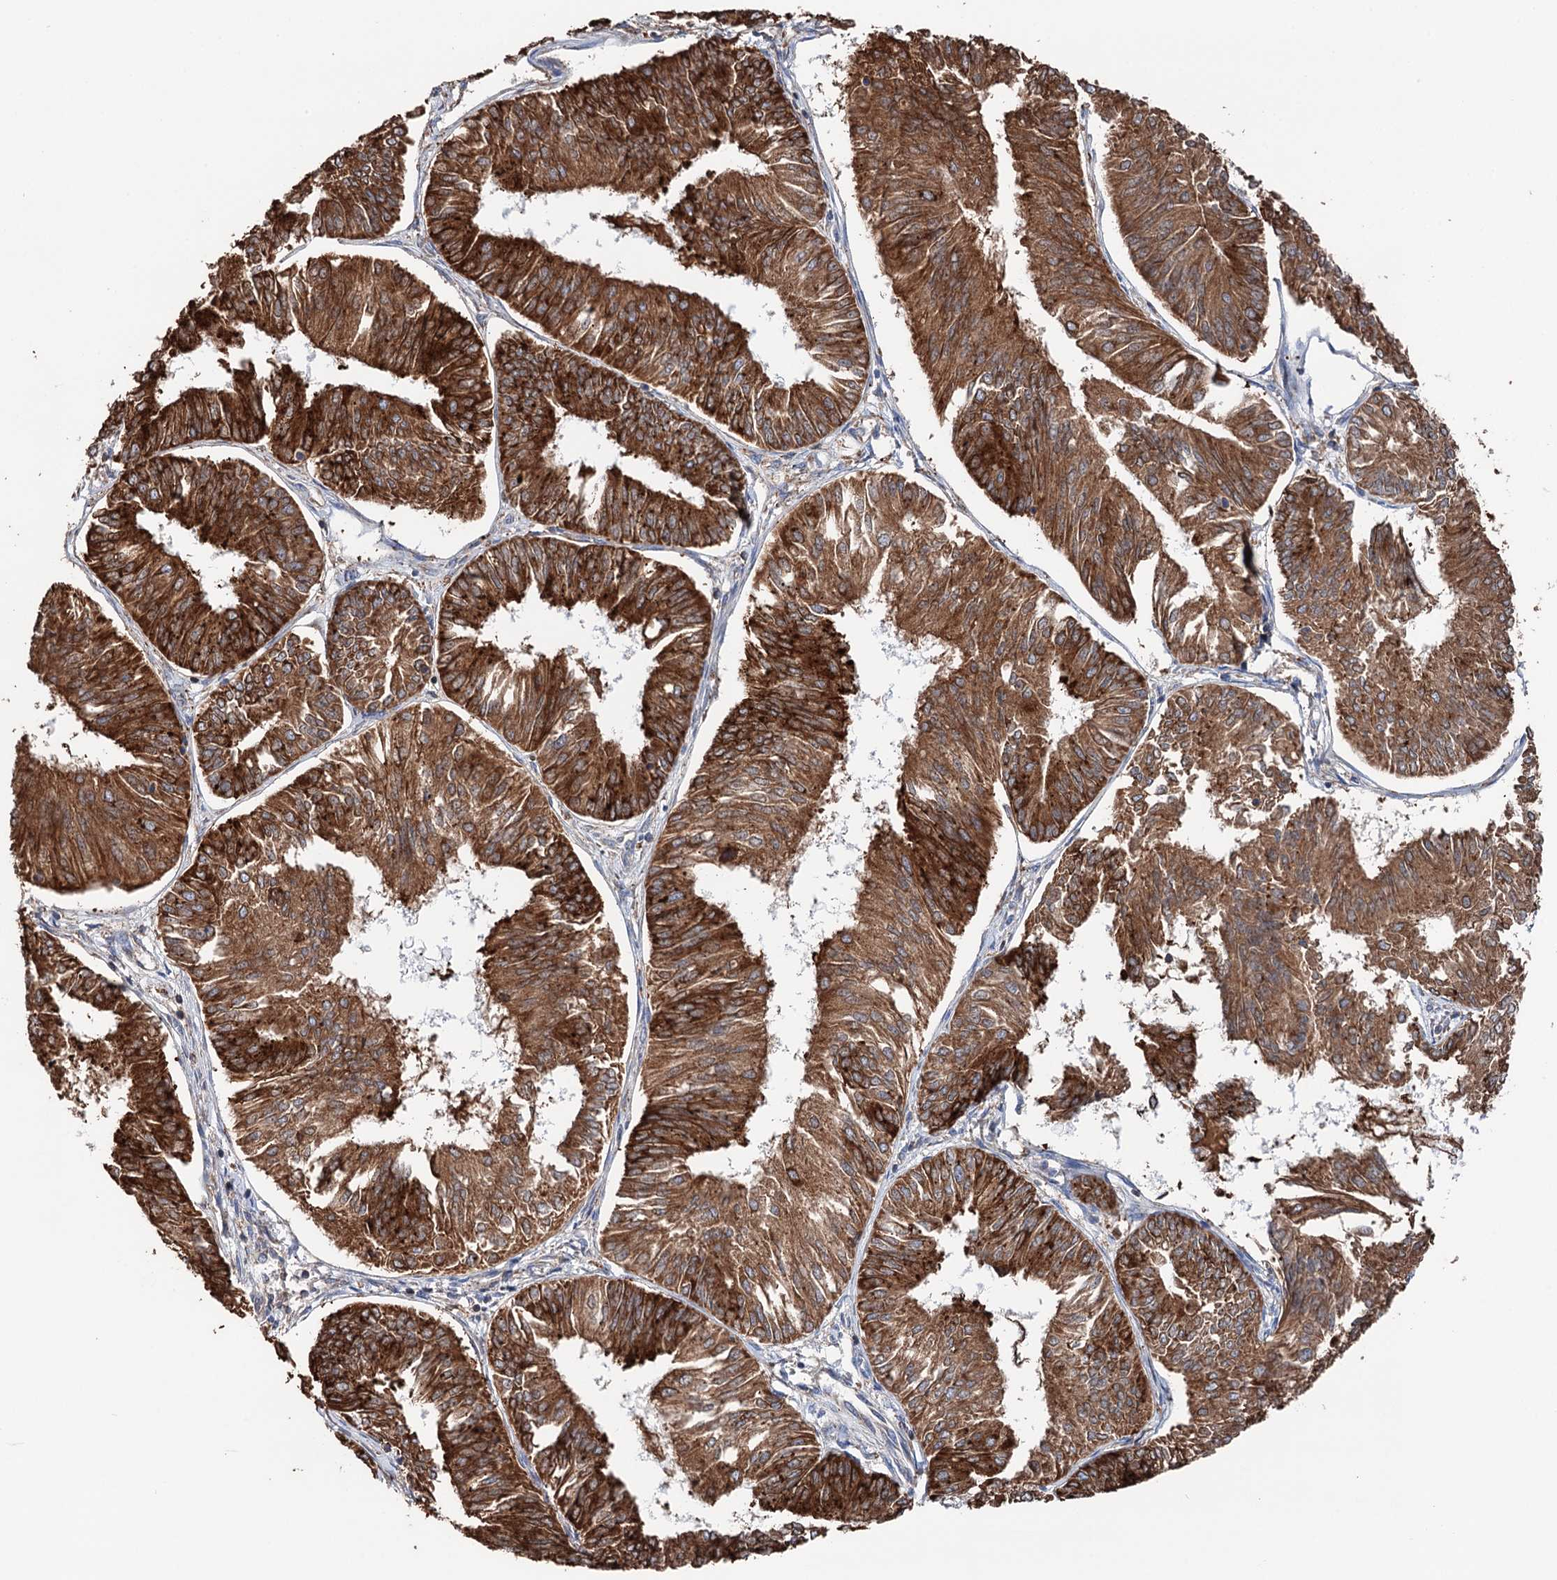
{"staining": {"intensity": "strong", "quantity": ">75%", "location": "cytoplasmic/membranous"}, "tissue": "endometrial cancer", "cell_type": "Tumor cells", "image_type": "cancer", "snomed": [{"axis": "morphology", "description": "Adenocarcinoma, NOS"}, {"axis": "topography", "description": "Endometrium"}], "caption": "A brown stain highlights strong cytoplasmic/membranous staining of a protein in human endometrial cancer (adenocarcinoma) tumor cells.", "gene": "ERP29", "patient": {"sex": "female", "age": 58}}